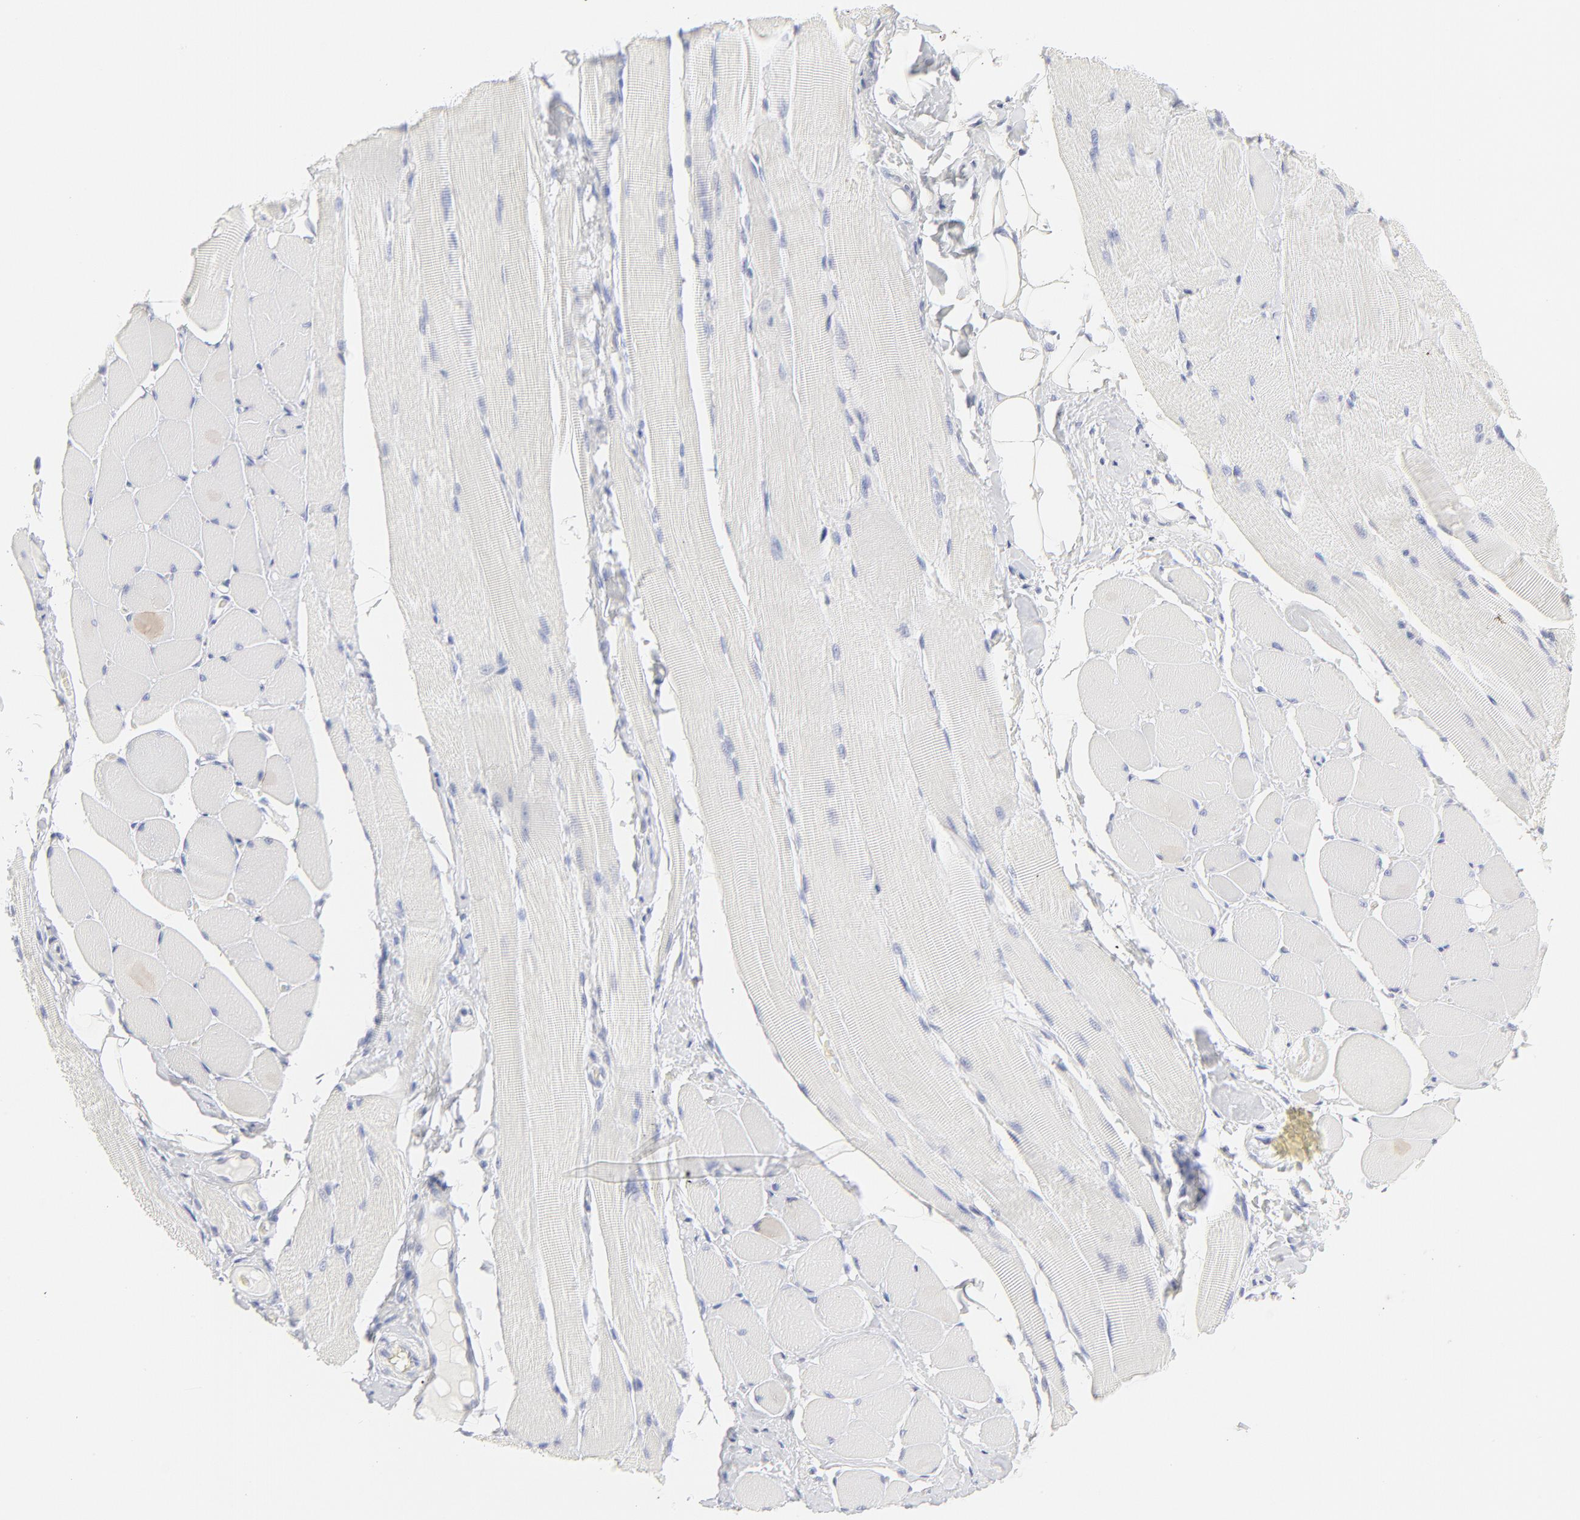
{"staining": {"intensity": "negative", "quantity": "none", "location": "none"}, "tissue": "skeletal muscle", "cell_type": "Myocytes", "image_type": "normal", "snomed": [{"axis": "morphology", "description": "Normal tissue, NOS"}, {"axis": "topography", "description": "Skeletal muscle"}, {"axis": "topography", "description": "Peripheral nerve tissue"}], "caption": "This photomicrograph is of benign skeletal muscle stained with IHC to label a protein in brown with the nuclei are counter-stained blue. There is no expression in myocytes. (DAB IHC visualized using brightfield microscopy, high magnification).", "gene": "ELF3", "patient": {"sex": "female", "age": 84}}